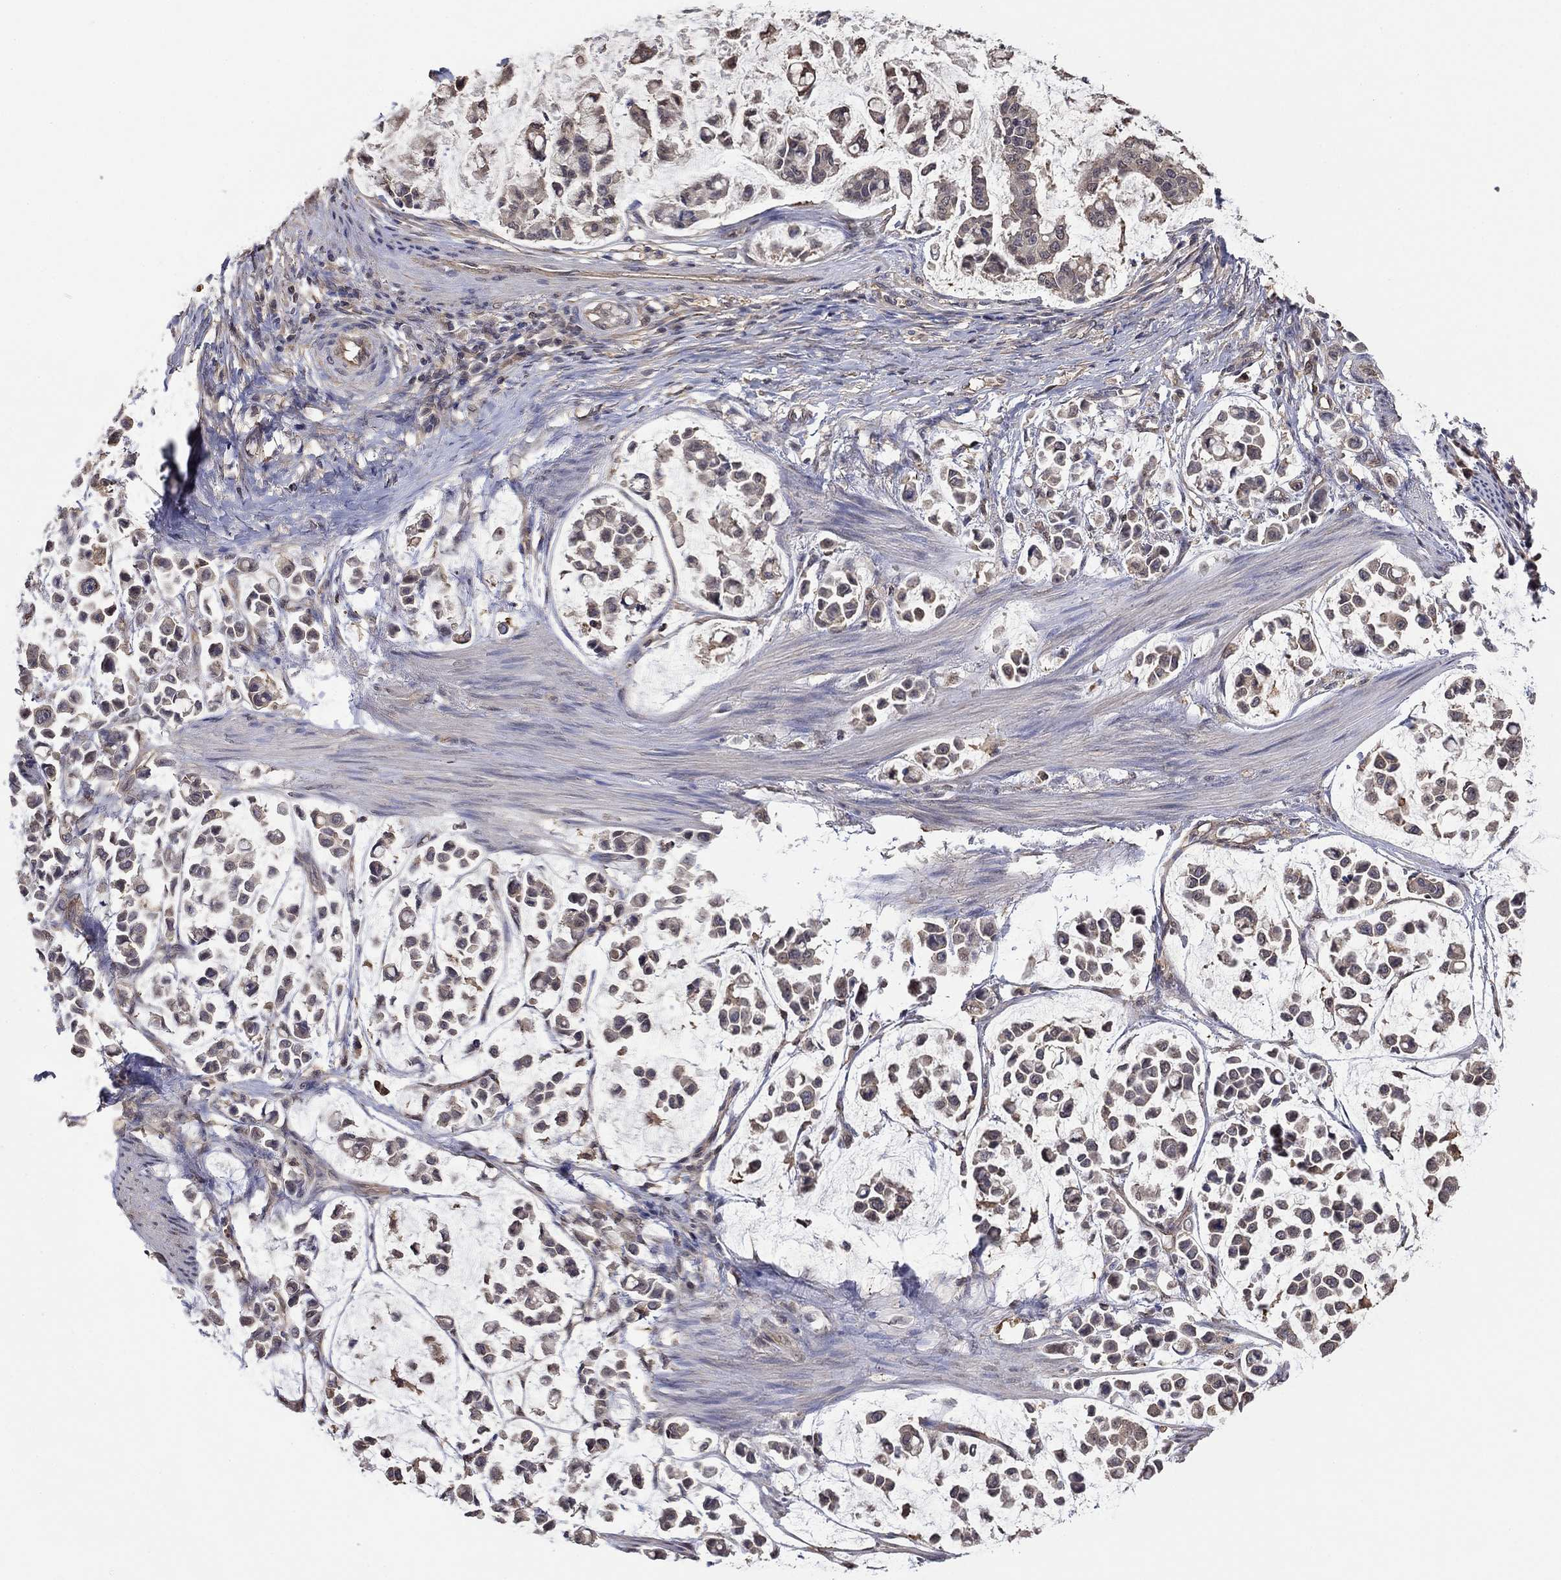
{"staining": {"intensity": "weak", "quantity": "25%-75%", "location": "cytoplasmic/membranous"}, "tissue": "stomach cancer", "cell_type": "Tumor cells", "image_type": "cancer", "snomed": [{"axis": "morphology", "description": "Adenocarcinoma, NOS"}, {"axis": "topography", "description": "Stomach"}], "caption": "Immunohistochemical staining of human stomach adenocarcinoma demonstrates weak cytoplasmic/membranous protein expression in approximately 25%-75% of tumor cells.", "gene": "RNF114", "patient": {"sex": "male", "age": 82}}